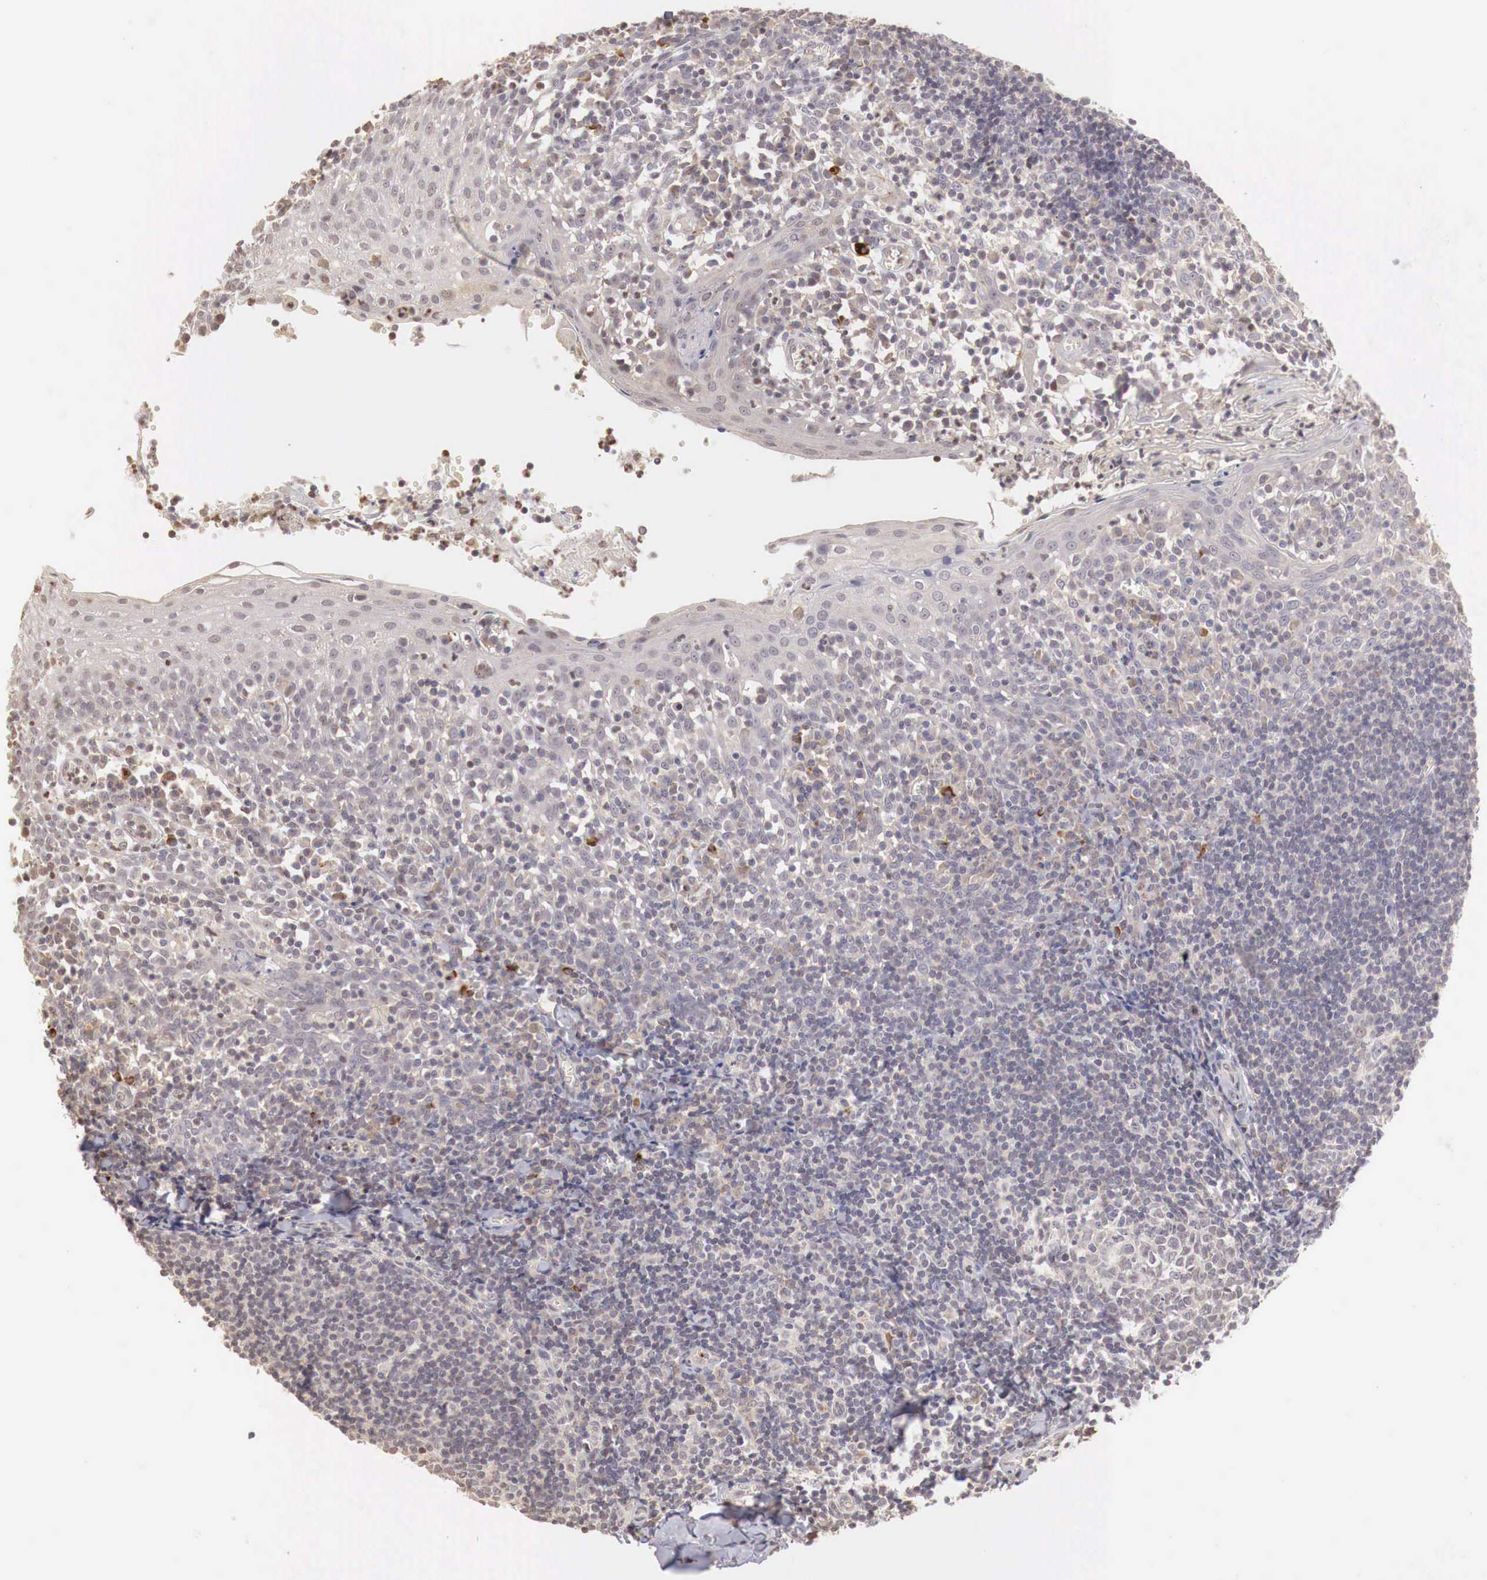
{"staining": {"intensity": "negative", "quantity": "none", "location": "none"}, "tissue": "tonsil", "cell_type": "Germinal center cells", "image_type": "normal", "snomed": [{"axis": "morphology", "description": "Normal tissue, NOS"}, {"axis": "topography", "description": "Tonsil"}], "caption": "Immunohistochemistry (IHC) of unremarkable tonsil exhibits no positivity in germinal center cells. The staining is performed using DAB brown chromogen with nuclei counter-stained in using hematoxylin.", "gene": "TBC1D9", "patient": {"sex": "female", "age": 41}}